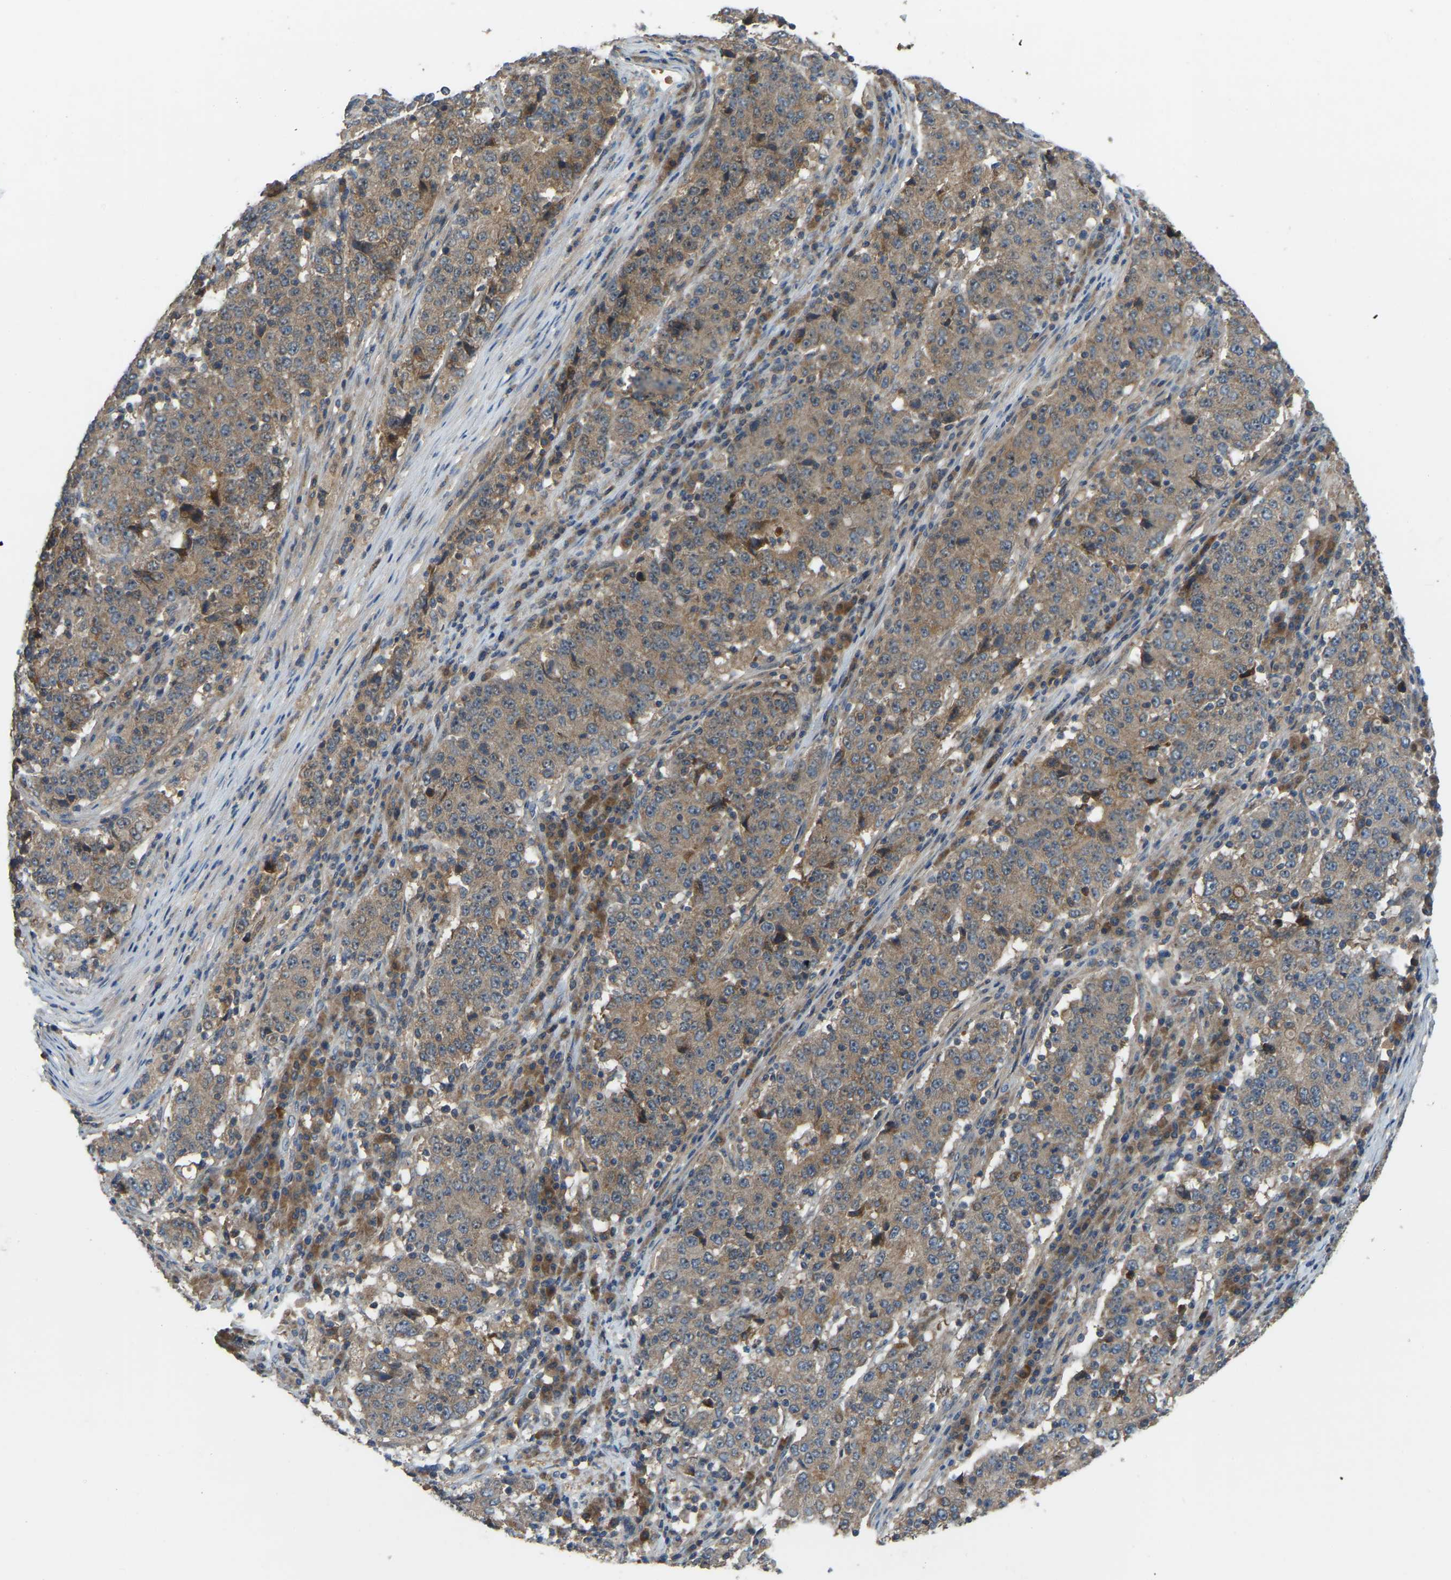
{"staining": {"intensity": "weak", "quantity": ">75%", "location": "cytoplasmic/membranous"}, "tissue": "stomach cancer", "cell_type": "Tumor cells", "image_type": "cancer", "snomed": [{"axis": "morphology", "description": "Adenocarcinoma, NOS"}, {"axis": "topography", "description": "Stomach"}], "caption": "Immunohistochemistry staining of stomach cancer, which shows low levels of weak cytoplasmic/membranous staining in approximately >75% of tumor cells indicating weak cytoplasmic/membranous protein positivity. The staining was performed using DAB (brown) for protein detection and nuclei were counterstained in hematoxylin (blue).", "gene": "ZNF71", "patient": {"sex": "male", "age": 59}}